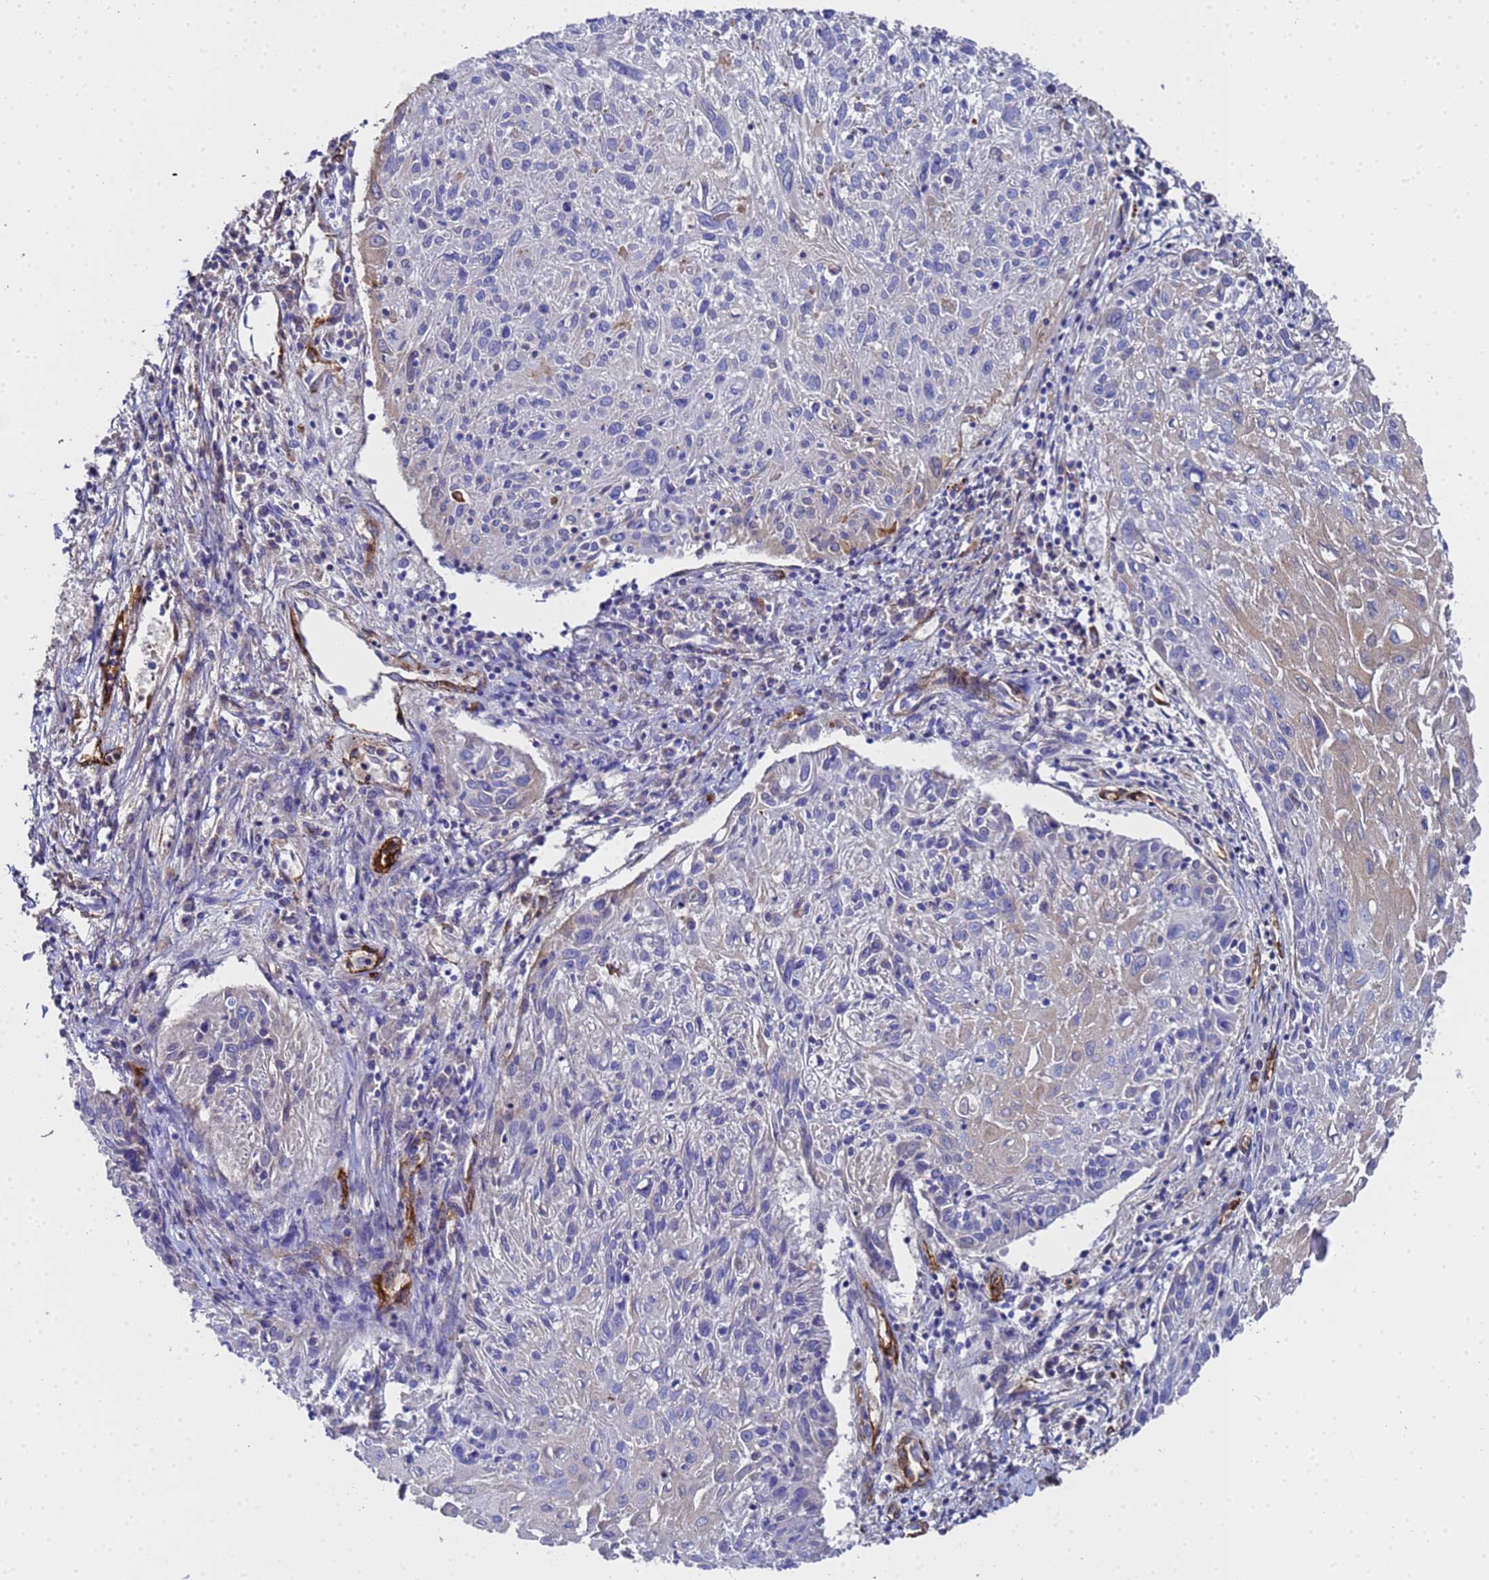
{"staining": {"intensity": "negative", "quantity": "none", "location": "none"}, "tissue": "cervical cancer", "cell_type": "Tumor cells", "image_type": "cancer", "snomed": [{"axis": "morphology", "description": "Squamous cell carcinoma, NOS"}, {"axis": "topography", "description": "Cervix"}], "caption": "Immunohistochemical staining of human cervical squamous cell carcinoma exhibits no significant expression in tumor cells.", "gene": "ADIPOQ", "patient": {"sex": "female", "age": 51}}